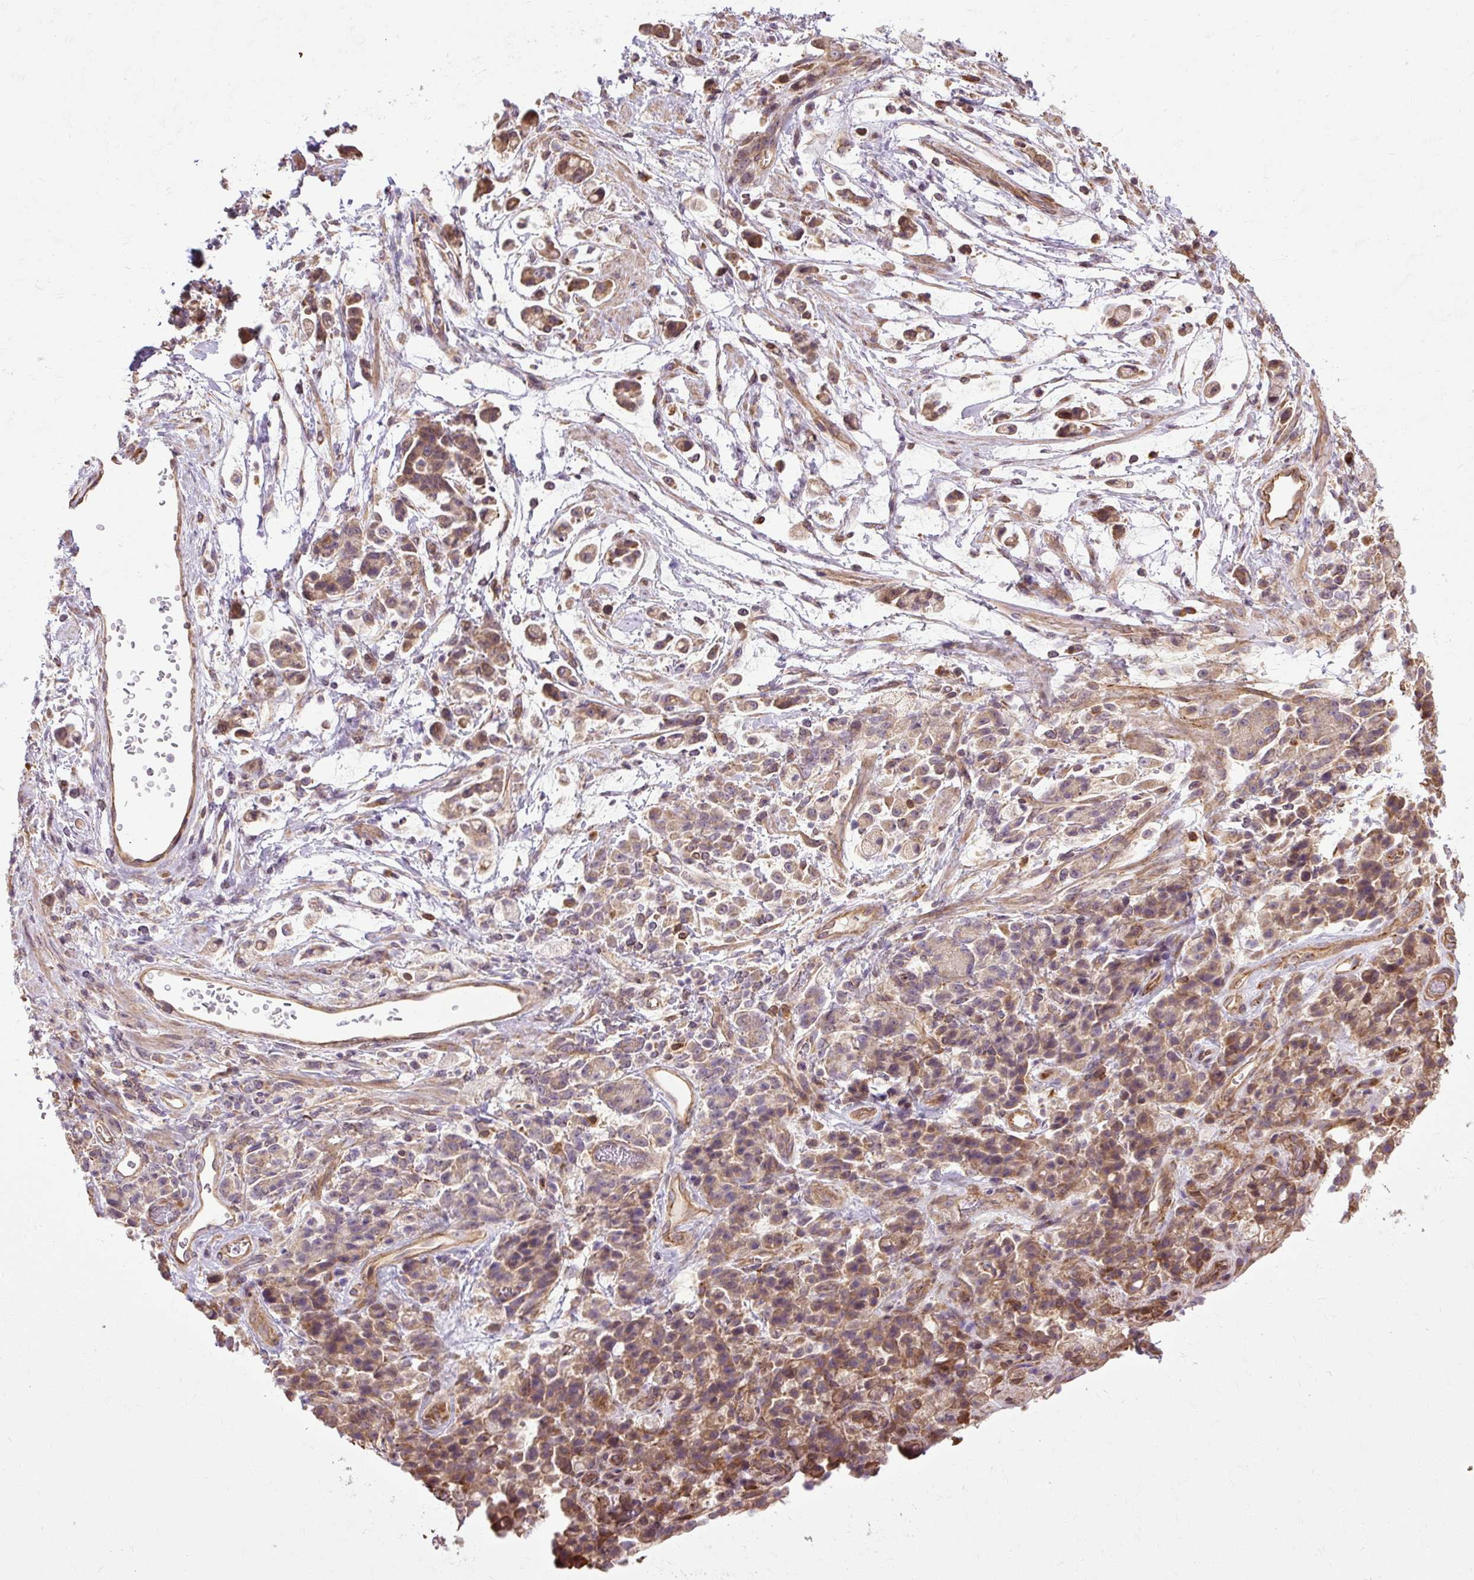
{"staining": {"intensity": "moderate", "quantity": ">75%", "location": "cytoplasmic/membranous"}, "tissue": "stomach cancer", "cell_type": "Tumor cells", "image_type": "cancer", "snomed": [{"axis": "morphology", "description": "Adenocarcinoma, NOS"}, {"axis": "topography", "description": "Stomach"}], "caption": "Approximately >75% of tumor cells in stomach cancer (adenocarcinoma) display moderate cytoplasmic/membranous protein staining as visualized by brown immunohistochemical staining.", "gene": "FLRT1", "patient": {"sex": "female", "age": 60}}